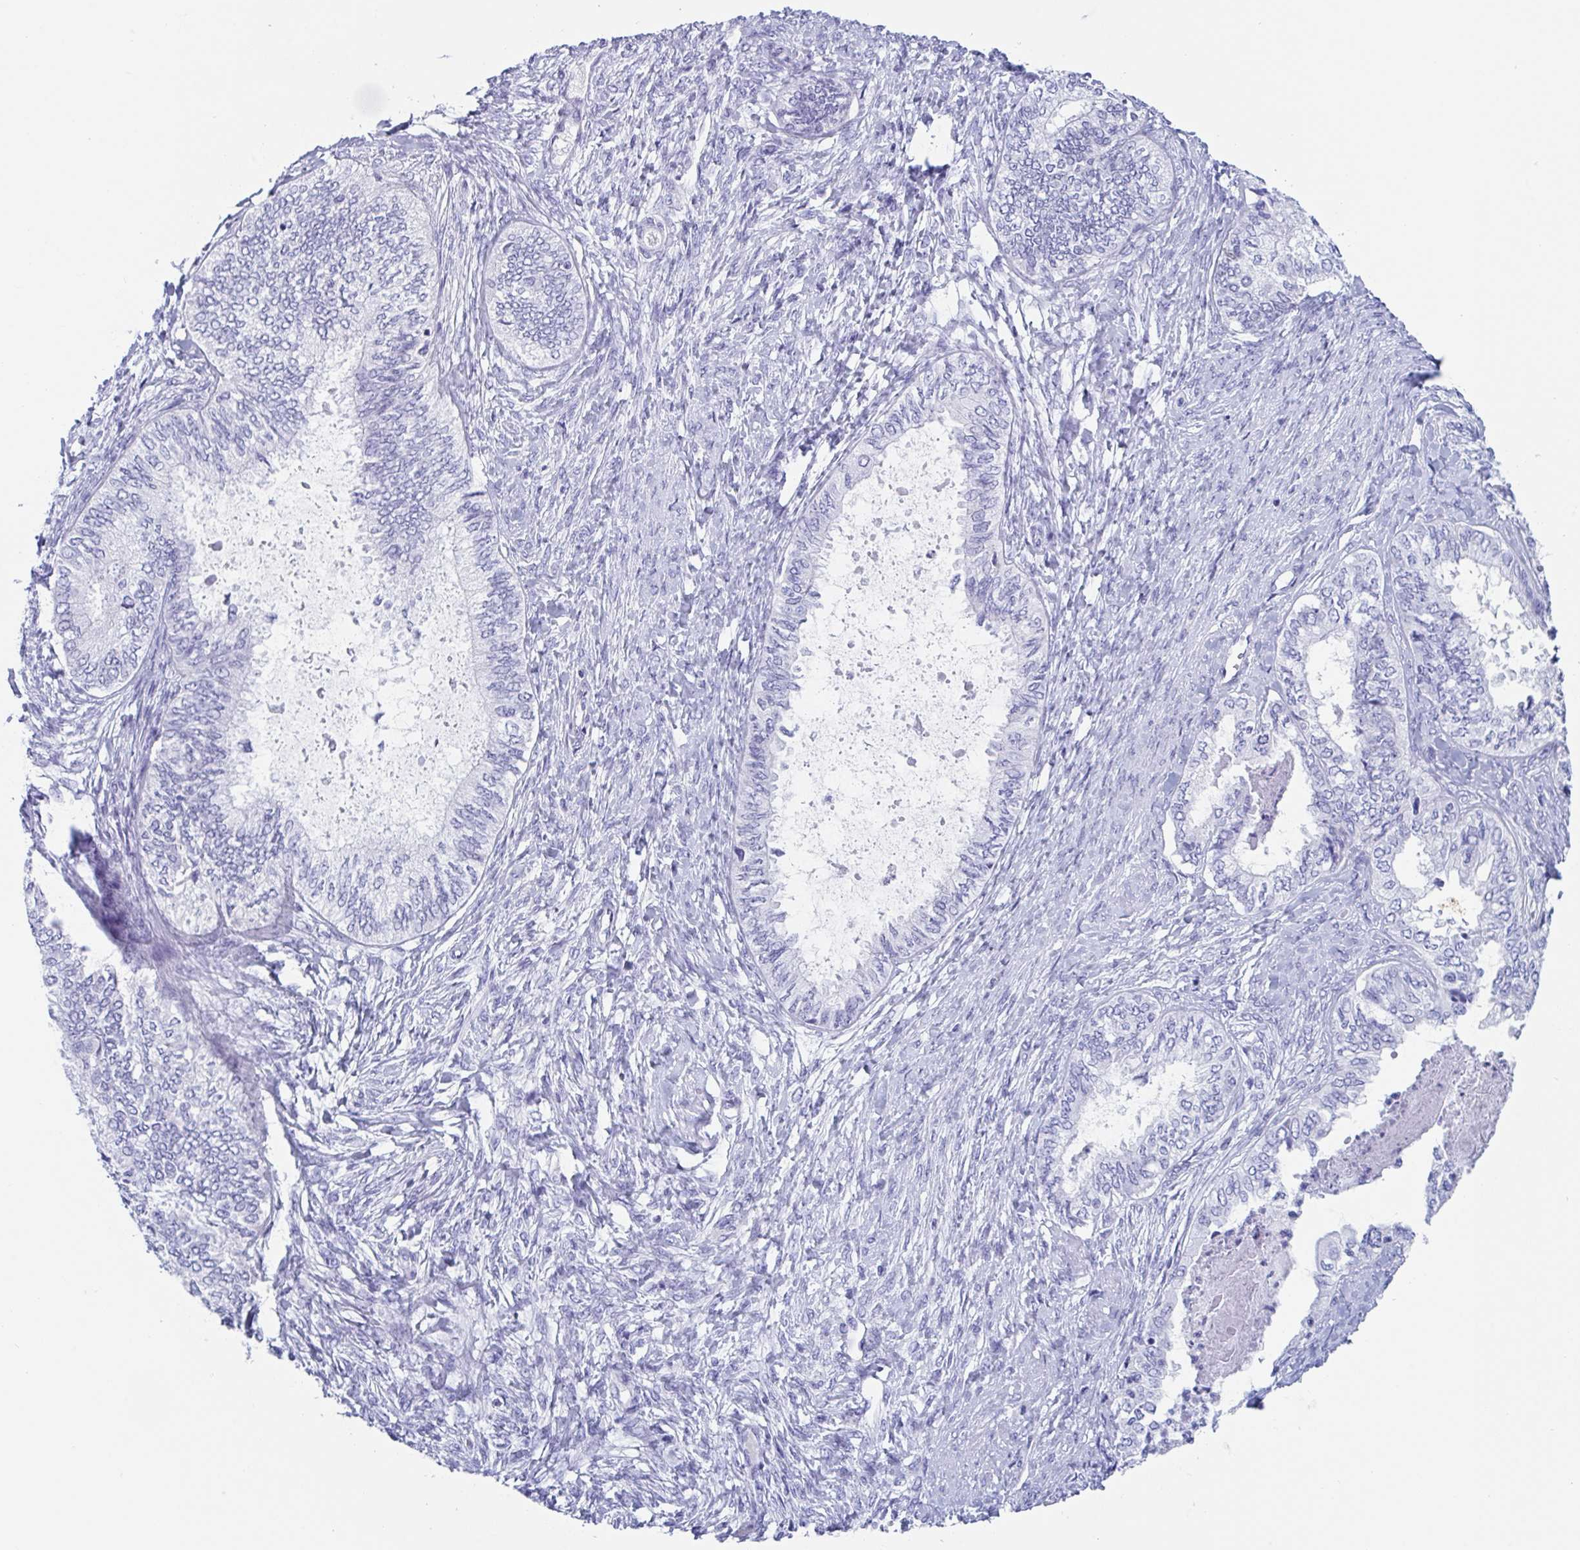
{"staining": {"intensity": "negative", "quantity": "none", "location": "none"}, "tissue": "ovarian cancer", "cell_type": "Tumor cells", "image_type": "cancer", "snomed": [{"axis": "morphology", "description": "Carcinoma, endometroid"}, {"axis": "topography", "description": "Ovary"}], "caption": "This is an immunohistochemistry (IHC) micrograph of ovarian cancer (endometroid carcinoma). There is no positivity in tumor cells.", "gene": "ZPBP", "patient": {"sex": "female", "age": 70}}